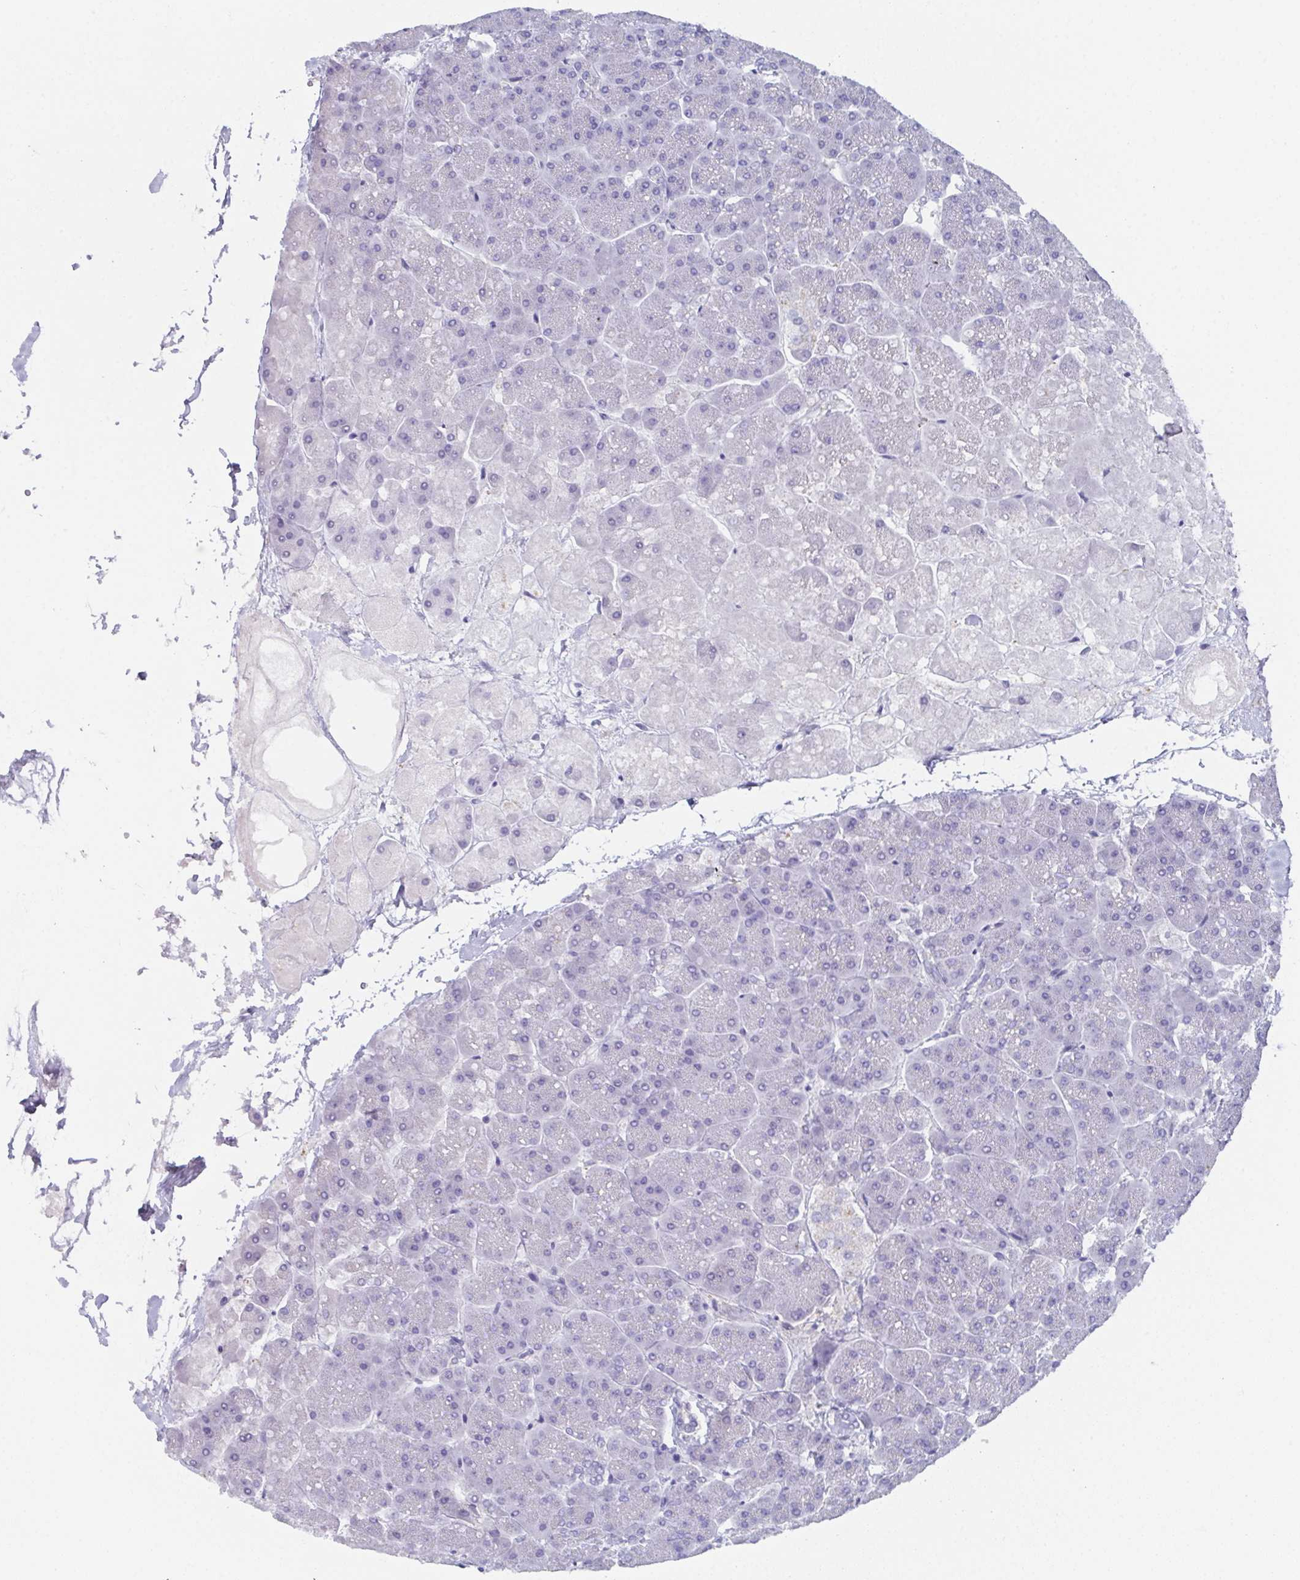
{"staining": {"intensity": "negative", "quantity": "none", "location": "none"}, "tissue": "pancreas", "cell_type": "Exocrine glandular cells", "image_type": "normal", "snomed": [{"axis": "morphology", "description": "Normal tissue, NOS"}, {"axis": "topography", "description": "Pancreas"}, {"axis": "topography", "description": "Peripheral nerve tissue"}], "caption": "High power microscopy histopathology image of an immunohistochemistry (IHC) micrograph of unremarkable pancreas, revealing no significant staining in exocrine glandular cells. The staining was performed using DAB to visualize the protein expression in brown, while the nuclei were stained in blue with hematoxylin (Magnification: 20x).", "gene": "SSC4D", "patient": {"sex": "male", "age": 54}}